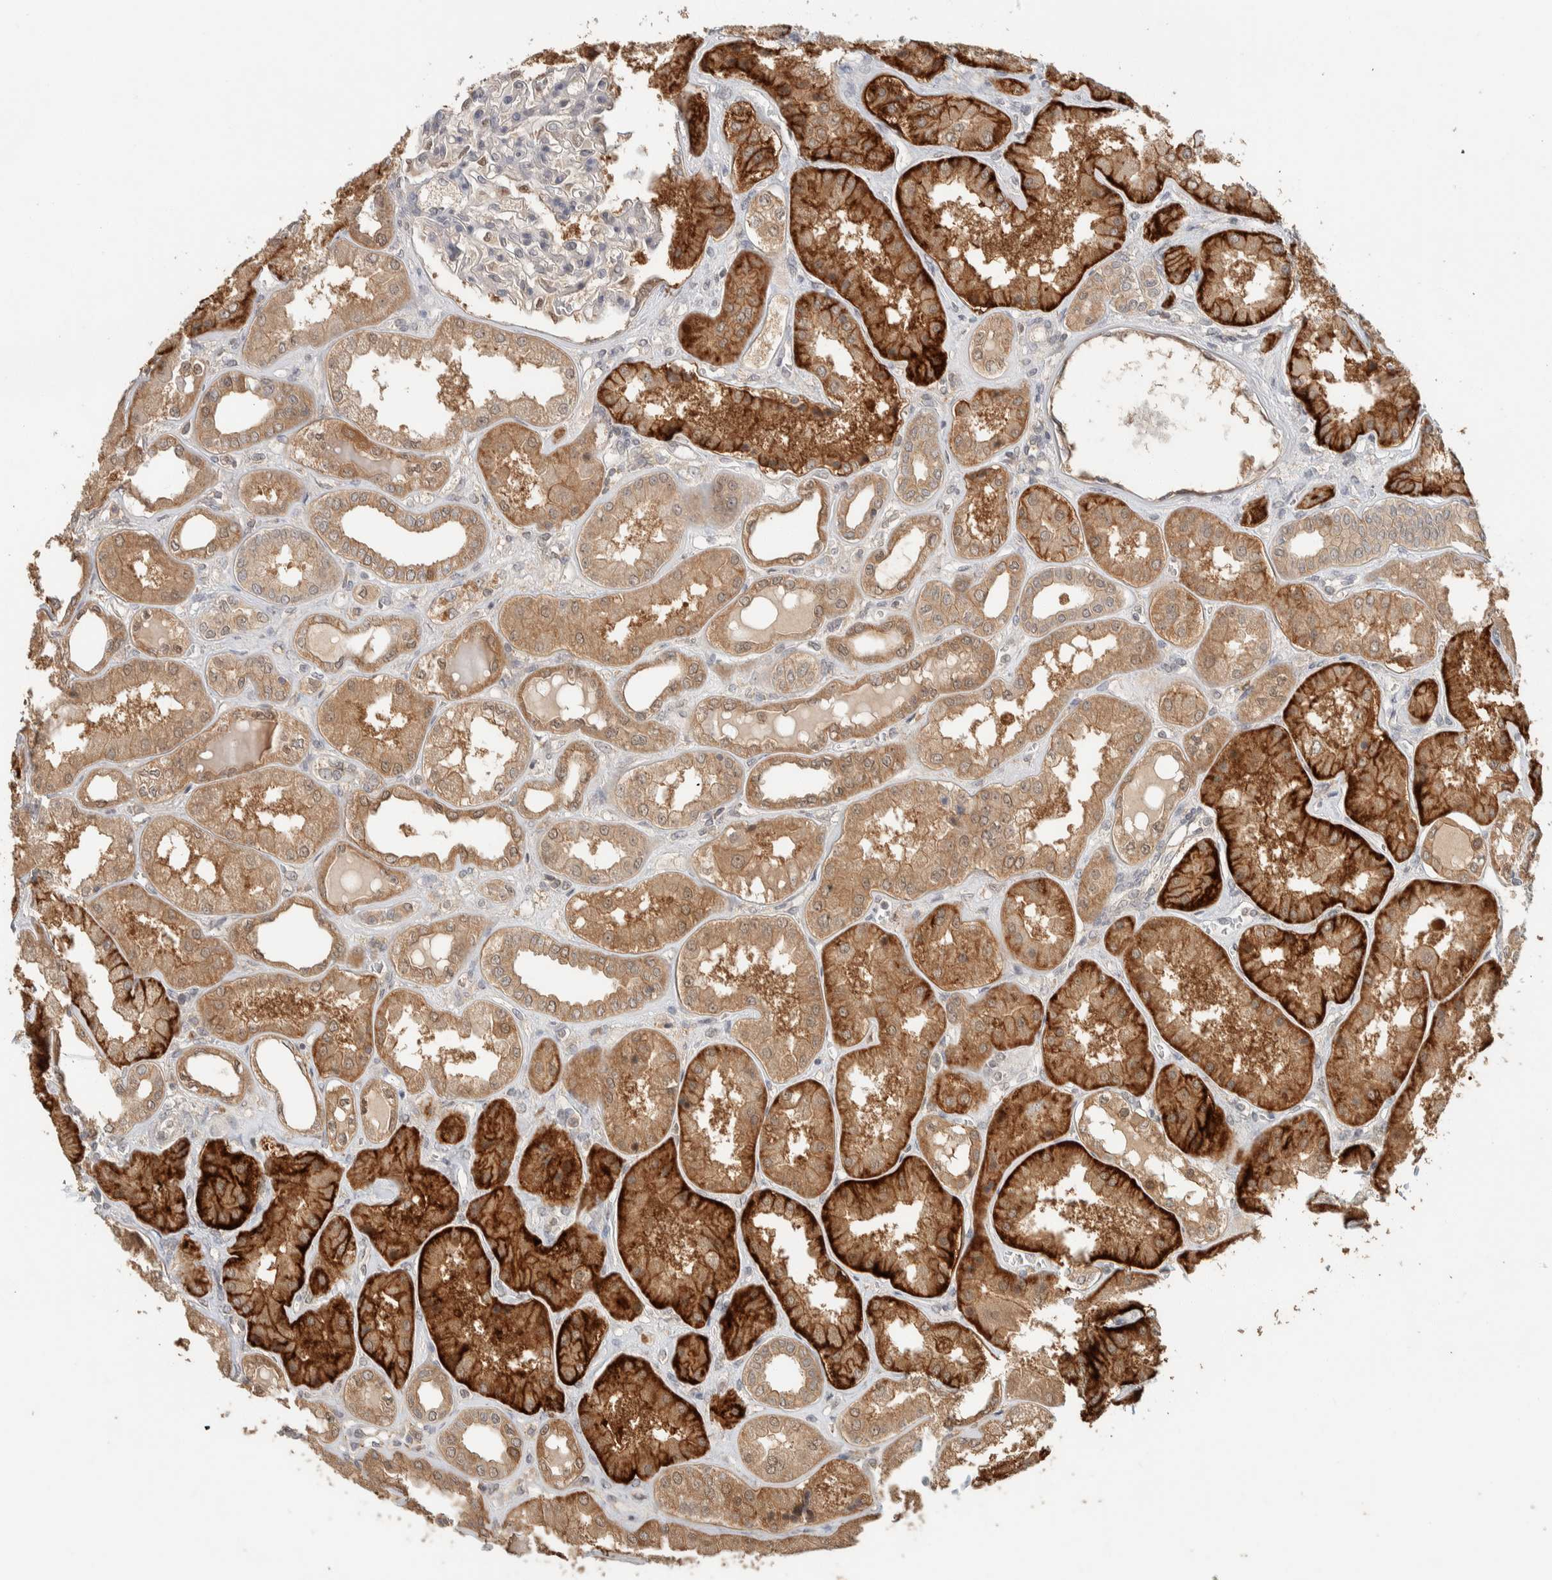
{"staining": {"intensity": "weak", "quantity": "25%-75%", "location": "cytoplasmic/membranous"}, "tissue": "kidney", "cell_type": "Cells in glomeruli", "image_type": "normal", "snomed": [{"axis": "morphology", "description": "Normal tissue, NOS"}, {"axis": "topography", "description": "Kidney"}], "caption": "Brown immunohistochemical staining in unremarkable kidney displays weak cytoplasmic/membranous positivity in about 25%-75% of cells in glomeruli.", "gene": "ZNF567", "patient": {"sex": "female", "age": 56}}